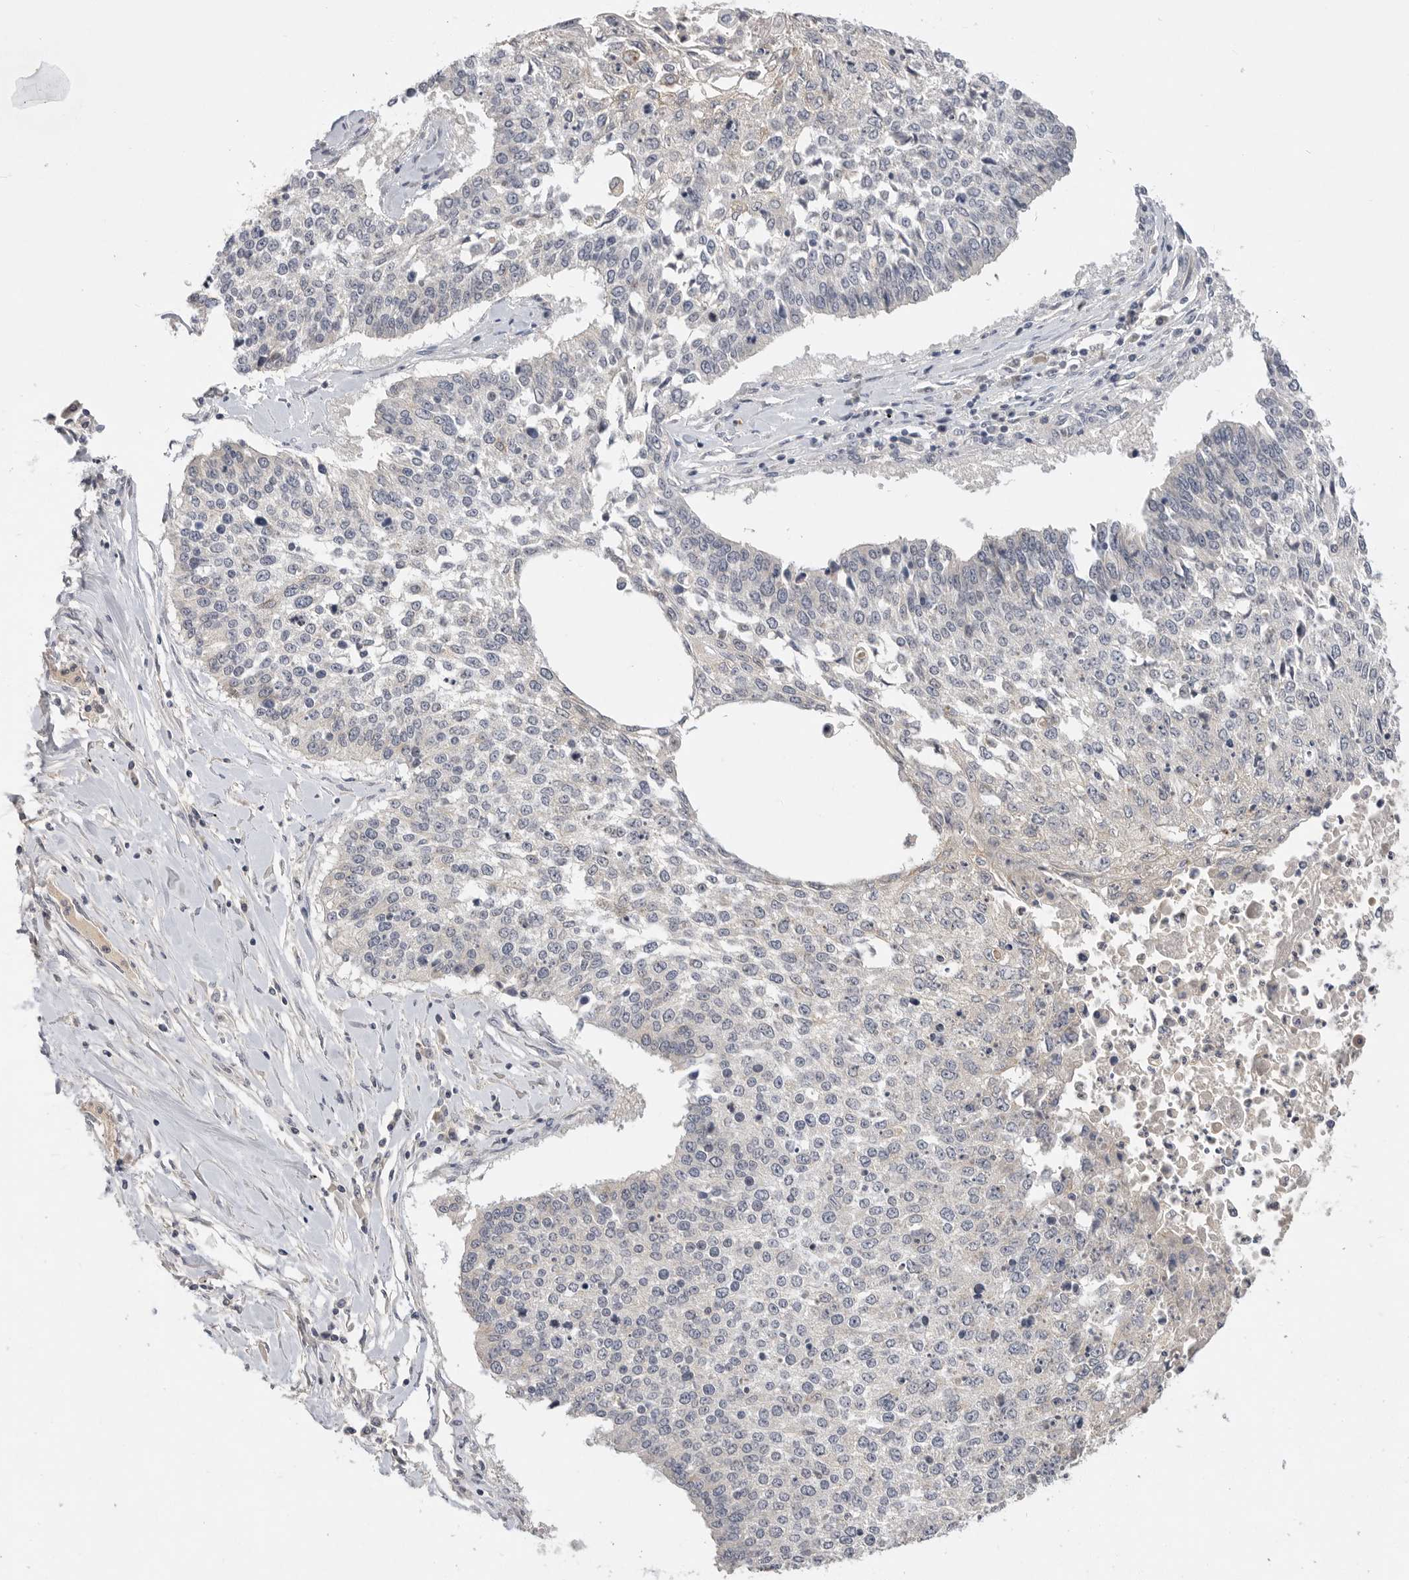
{"staining": {"intensity": "negative", "quantity": "none", "location": "none"}, "tissue": "lung cancer", "cell_type": "Tumor cells", "image_type": "cancer", "snomed": [{"axis": "morphology", "description": "Normal tissue, NOS"}, {"axis": "morphology", "description": "Squamous cell carcinoma, NOS"}, {"axis": "topography", "description": "Cartilage tissue"}, {"axis": "topography", "description": "Bronchus"}, {"axis": "topography", "description": "Lung"}, {"axis": "topography", "description": "Peripheral nerve tissue"}], "caption": "High power microscopy image of an IHC micrograph of lung squamous cell carcinoma, revealing no significant staining in tumor cells.", "gene": "ITGAD", "patient": {"sex": "female", "age": 49}}